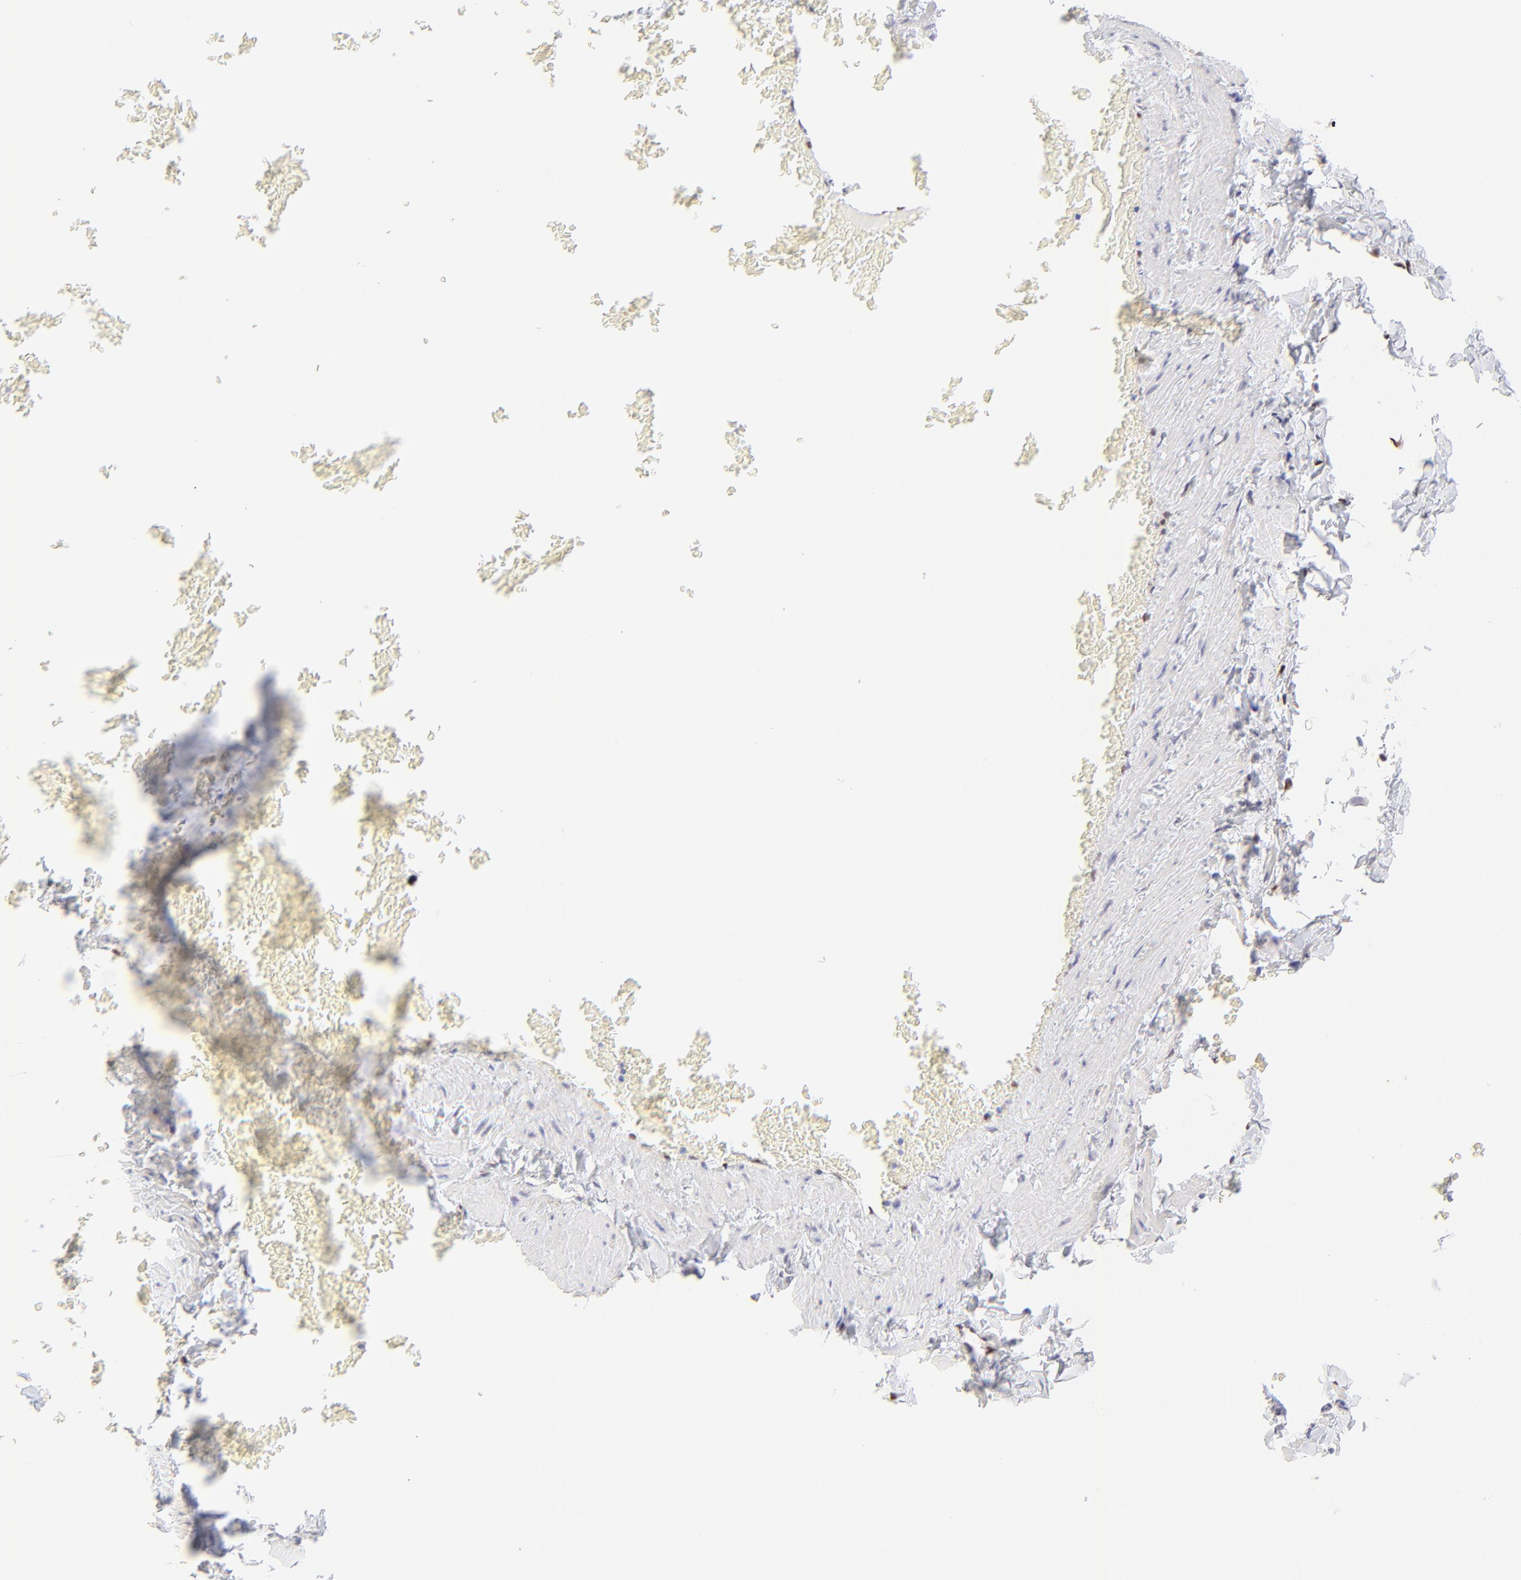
{"staining": {"intensity": "negative", "quantity": "none", "location": "none"}, "tissue": "adipose tissue", "cell_type": "Adipocytes", "image_type": "normal", "snomed": [{"axis": "morphology", "description": "Normal tissue, NOS"}, {"axis": "topography", "description": "Vascular tissue"}], "caption": "Immunohistochemistry (IHC) image of benign adipose tissue stained for a protein (brown), which reveals no staining in adipocytes. Brightfield microscopy of IHC stained with DAB (brown) and hematoxylin (blue), captured at high magnification.", "gene": "KLF4", "patient": {"sex": "male", "age": 41}}